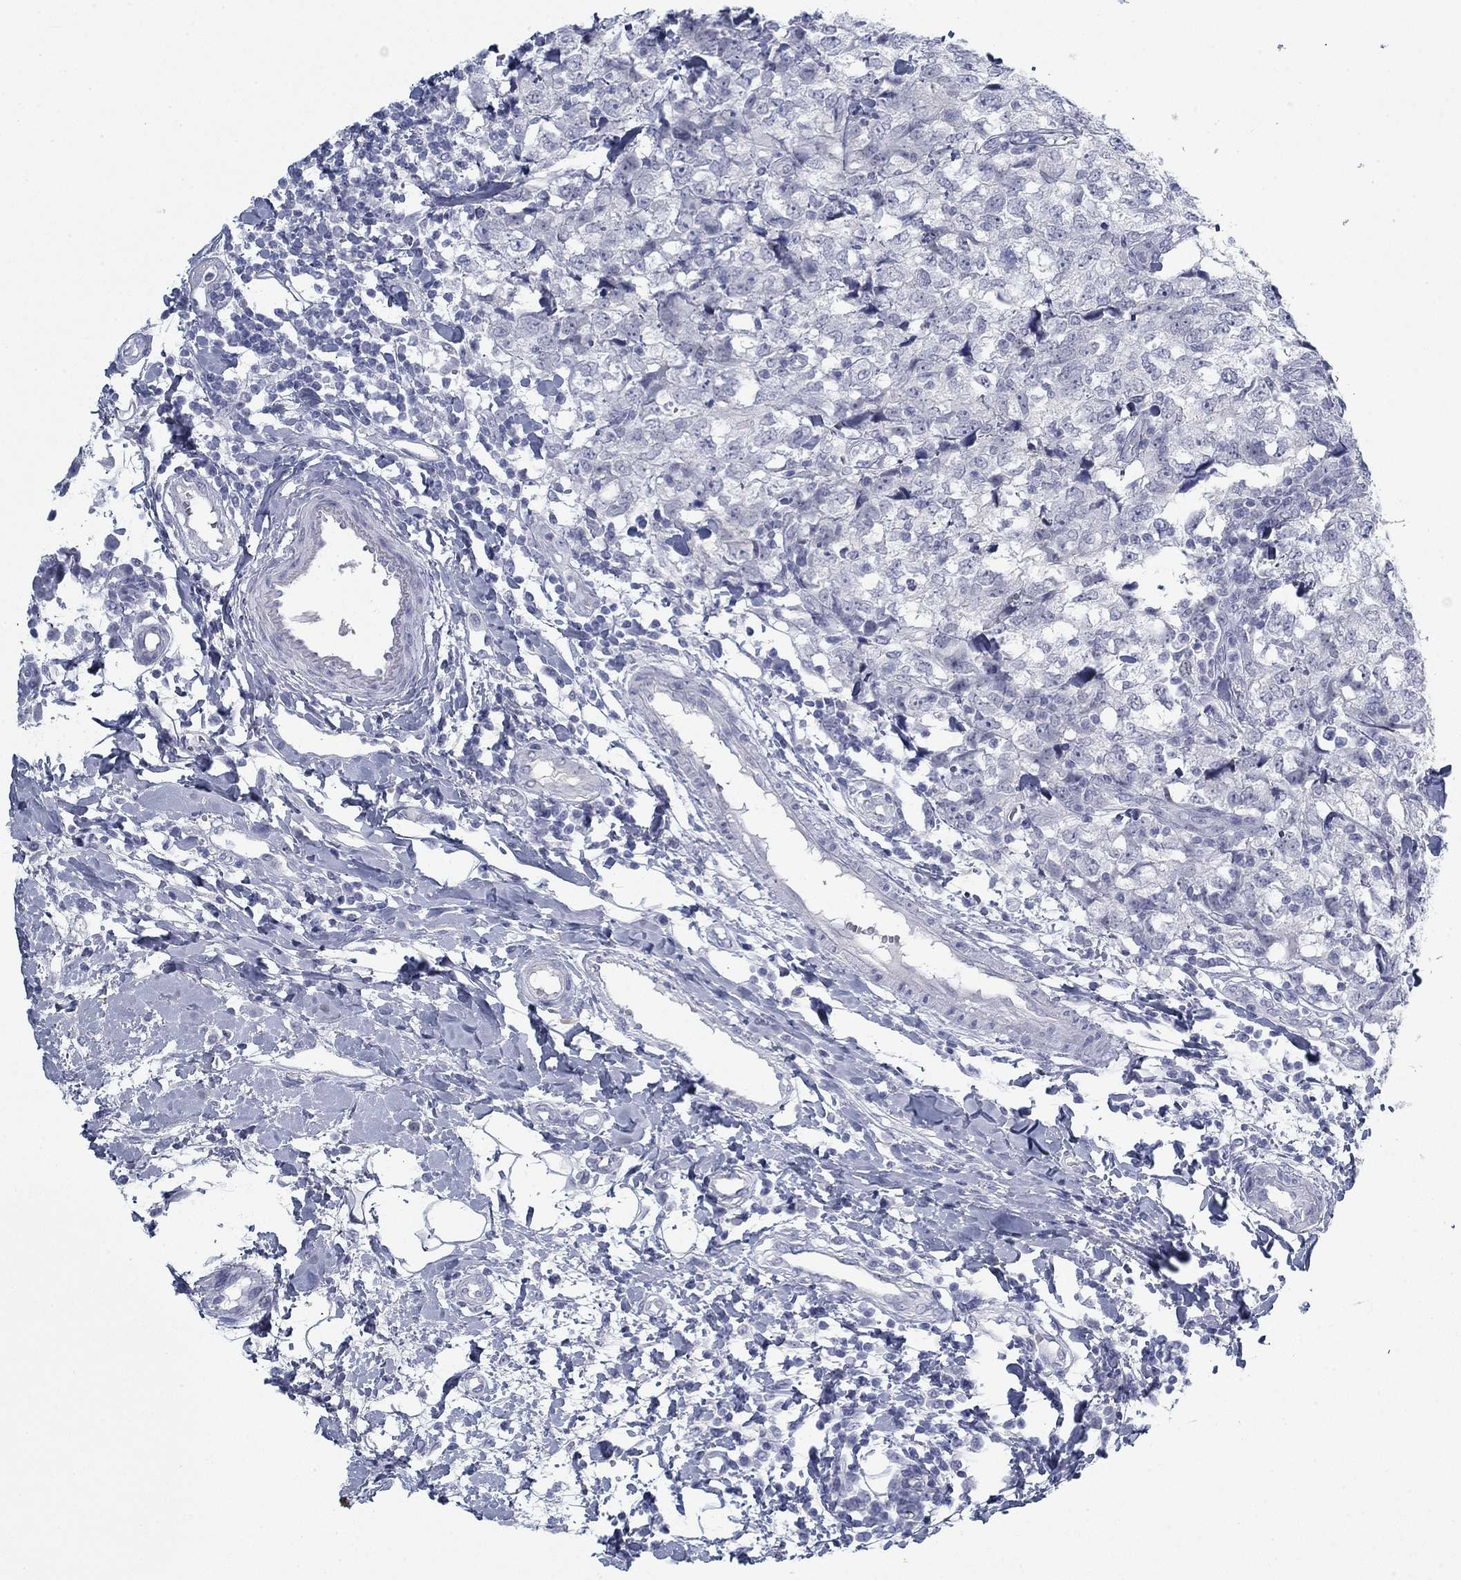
{"staining": {"intensity": "negative", "quantity": "none", "location": "none"}, "tissue": "breast cancer", "cell_type": "Tumor cells", "image_type": "cancer", "snomed": [{"axis": "morphology", "description": "Duct carcinoma"}, {"axis": "topography", "description": "Breast"}], "caption": "Breast cancer (invasive ductal carcinoma) was stained to show a protein in brown. There is no significant expression in tumor cells. (DAB immunohistochemistry, high magnification).", "gene": "DNAL1", "patient": {"sex": "female", "age": 30}}